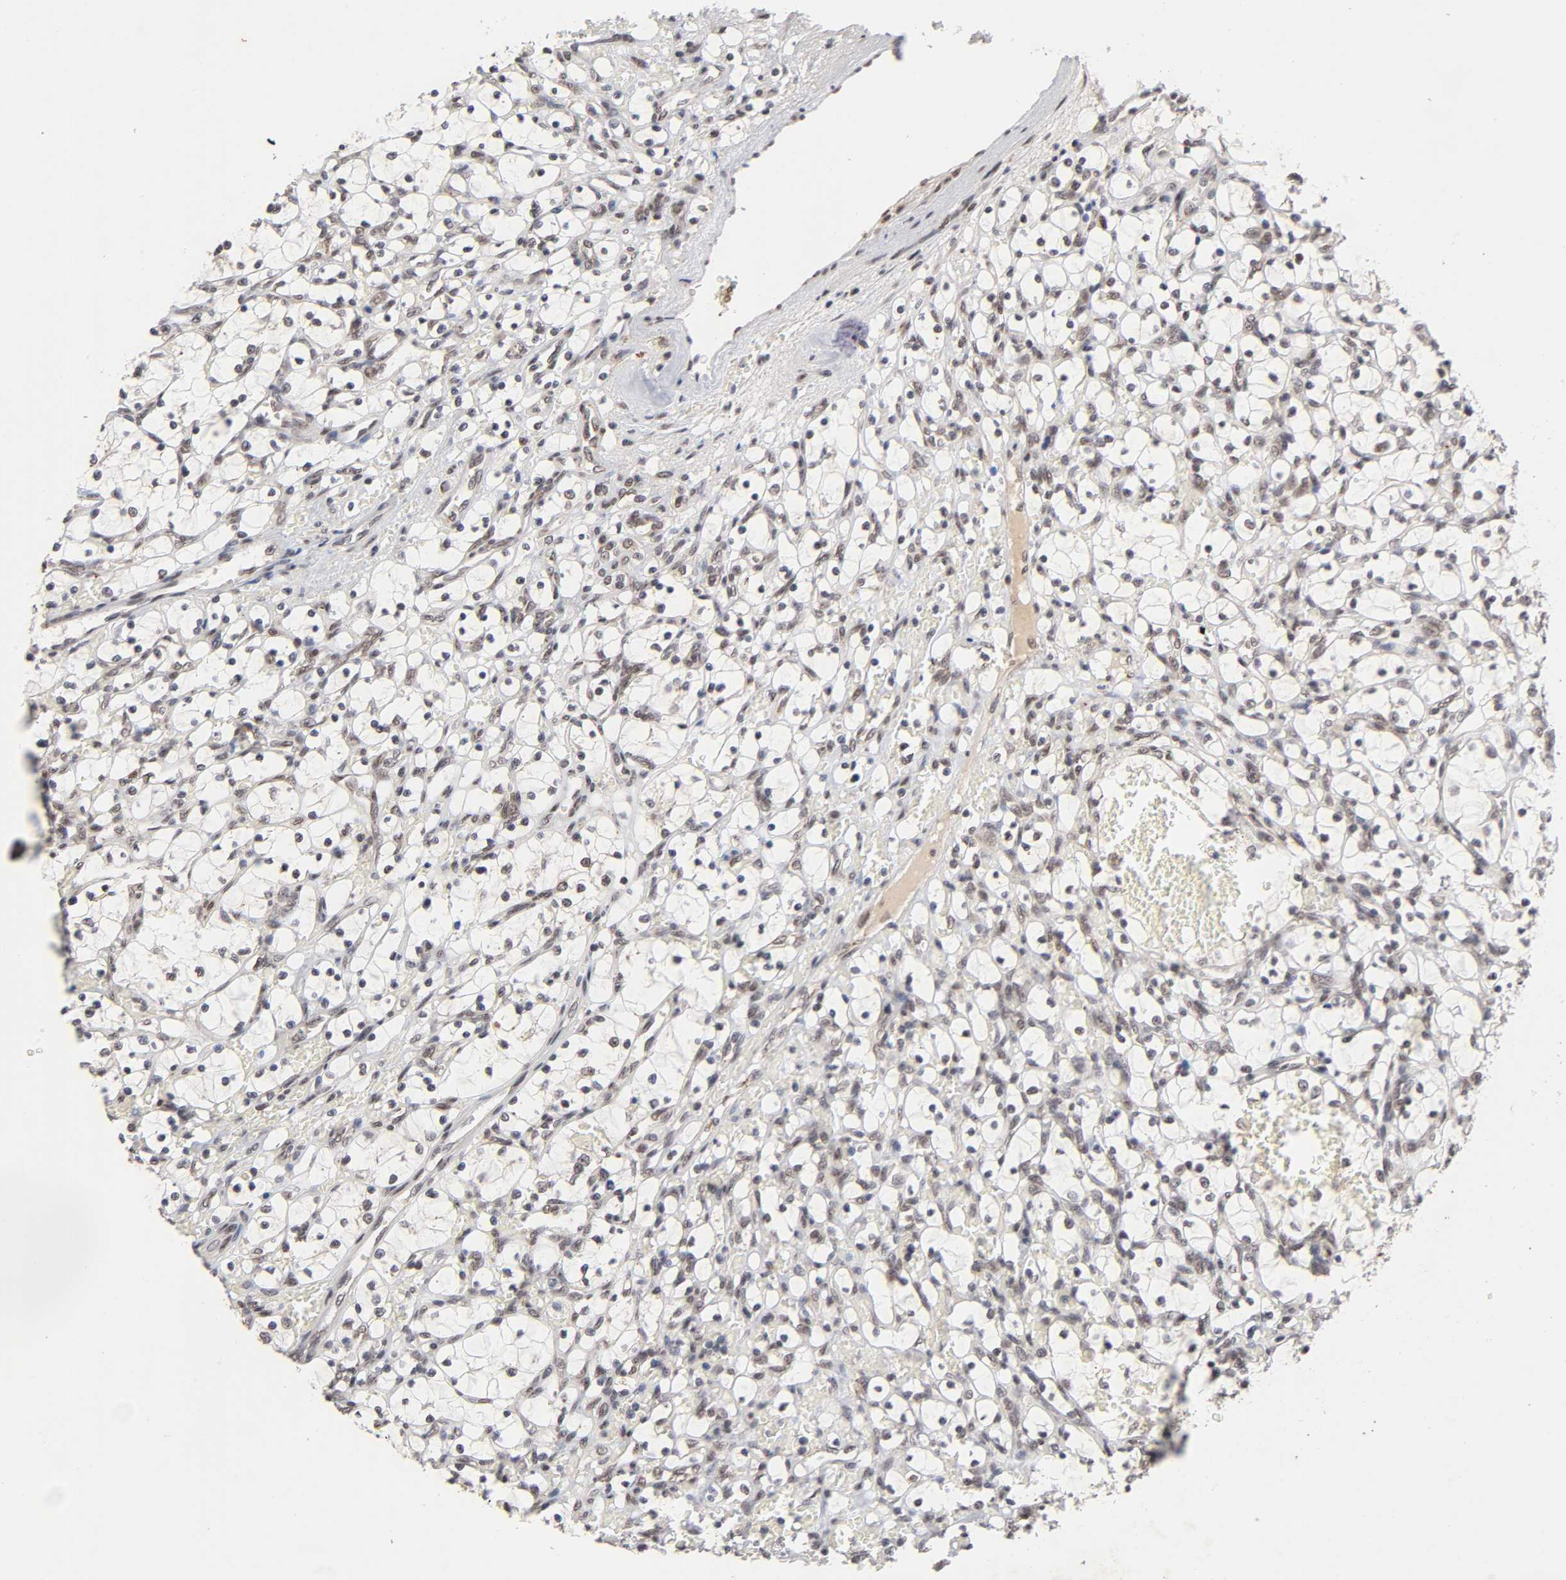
{"staining": {"intensity": "moderate", "quantity": "25%-75%", "location": "nuclear"}, "tissue": "renal cancer", "cell_type": "Tumor cells", "image_type": "cancer", "snomed": [{"axis": "morphology", "description": "Adenocarcinoma, NOS"}, {"axis": "topography", "description": "Kidney"}], "caption": "Protein expression analysis of human renal cancer reveals moderate nuclear positivity in approximately 25%-75% of tumor cells.", "gene": "EP300", "patient": {"sex": "female", "age": 69}}